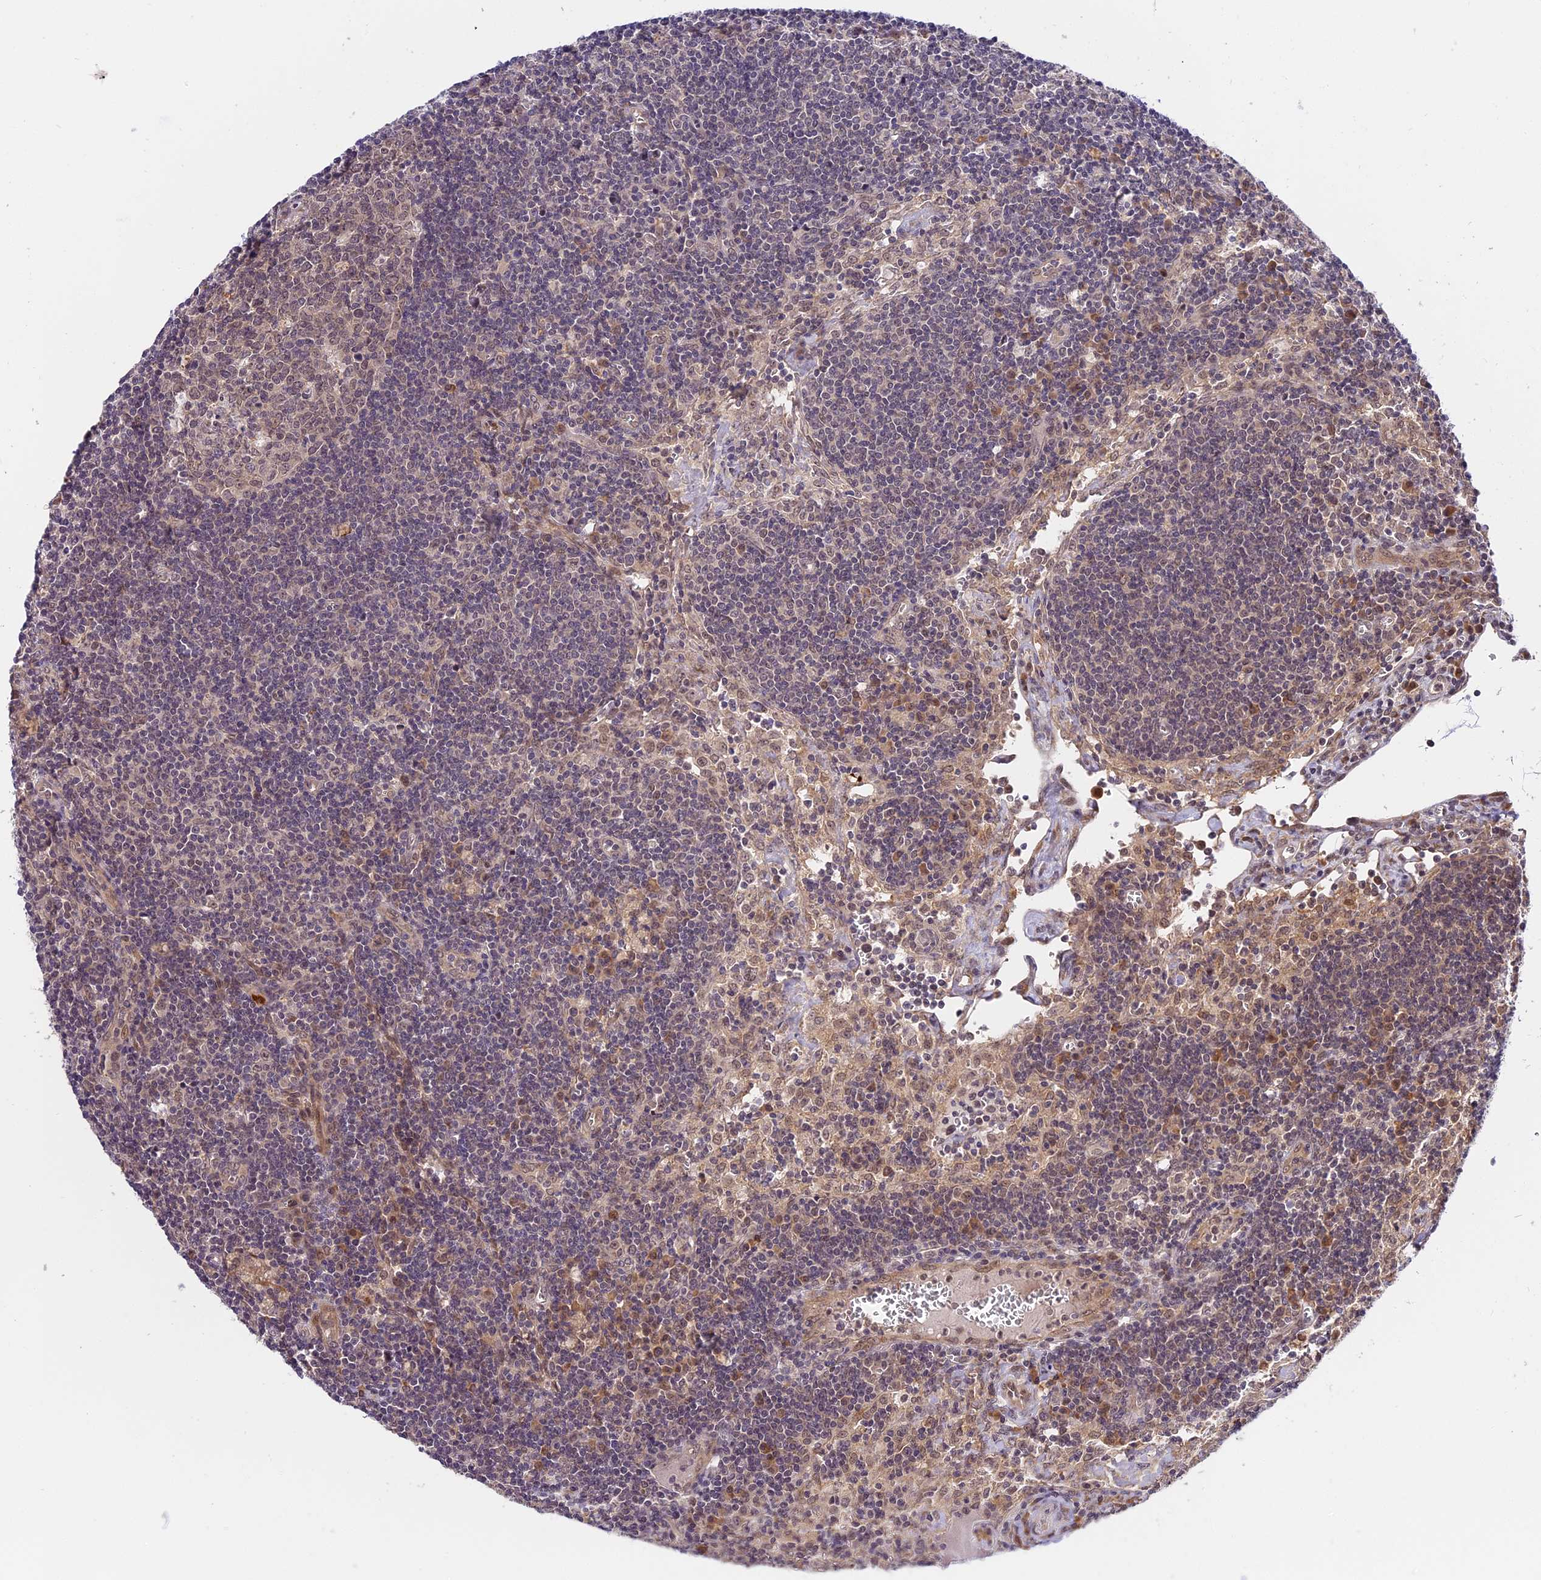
{"staining": {"intensity": "negative", "quantity": "none", "location": "none"}, "tissue": "lymph node", "cell_type": "Germinal center cells", "image_type": "normal", "snomed": [{"axis": "morphology", "description": "Normal tissue, NOS"}, {"axis": "topography", "description": "Lymph node"}], "caption": "This is an immunohistochemistry (IHC) photomicrograph of normal human lymph node. There is no expression in germinal center cells.", "gene": "IMPACT", "patient": {"sex": "male", "age": 58}}